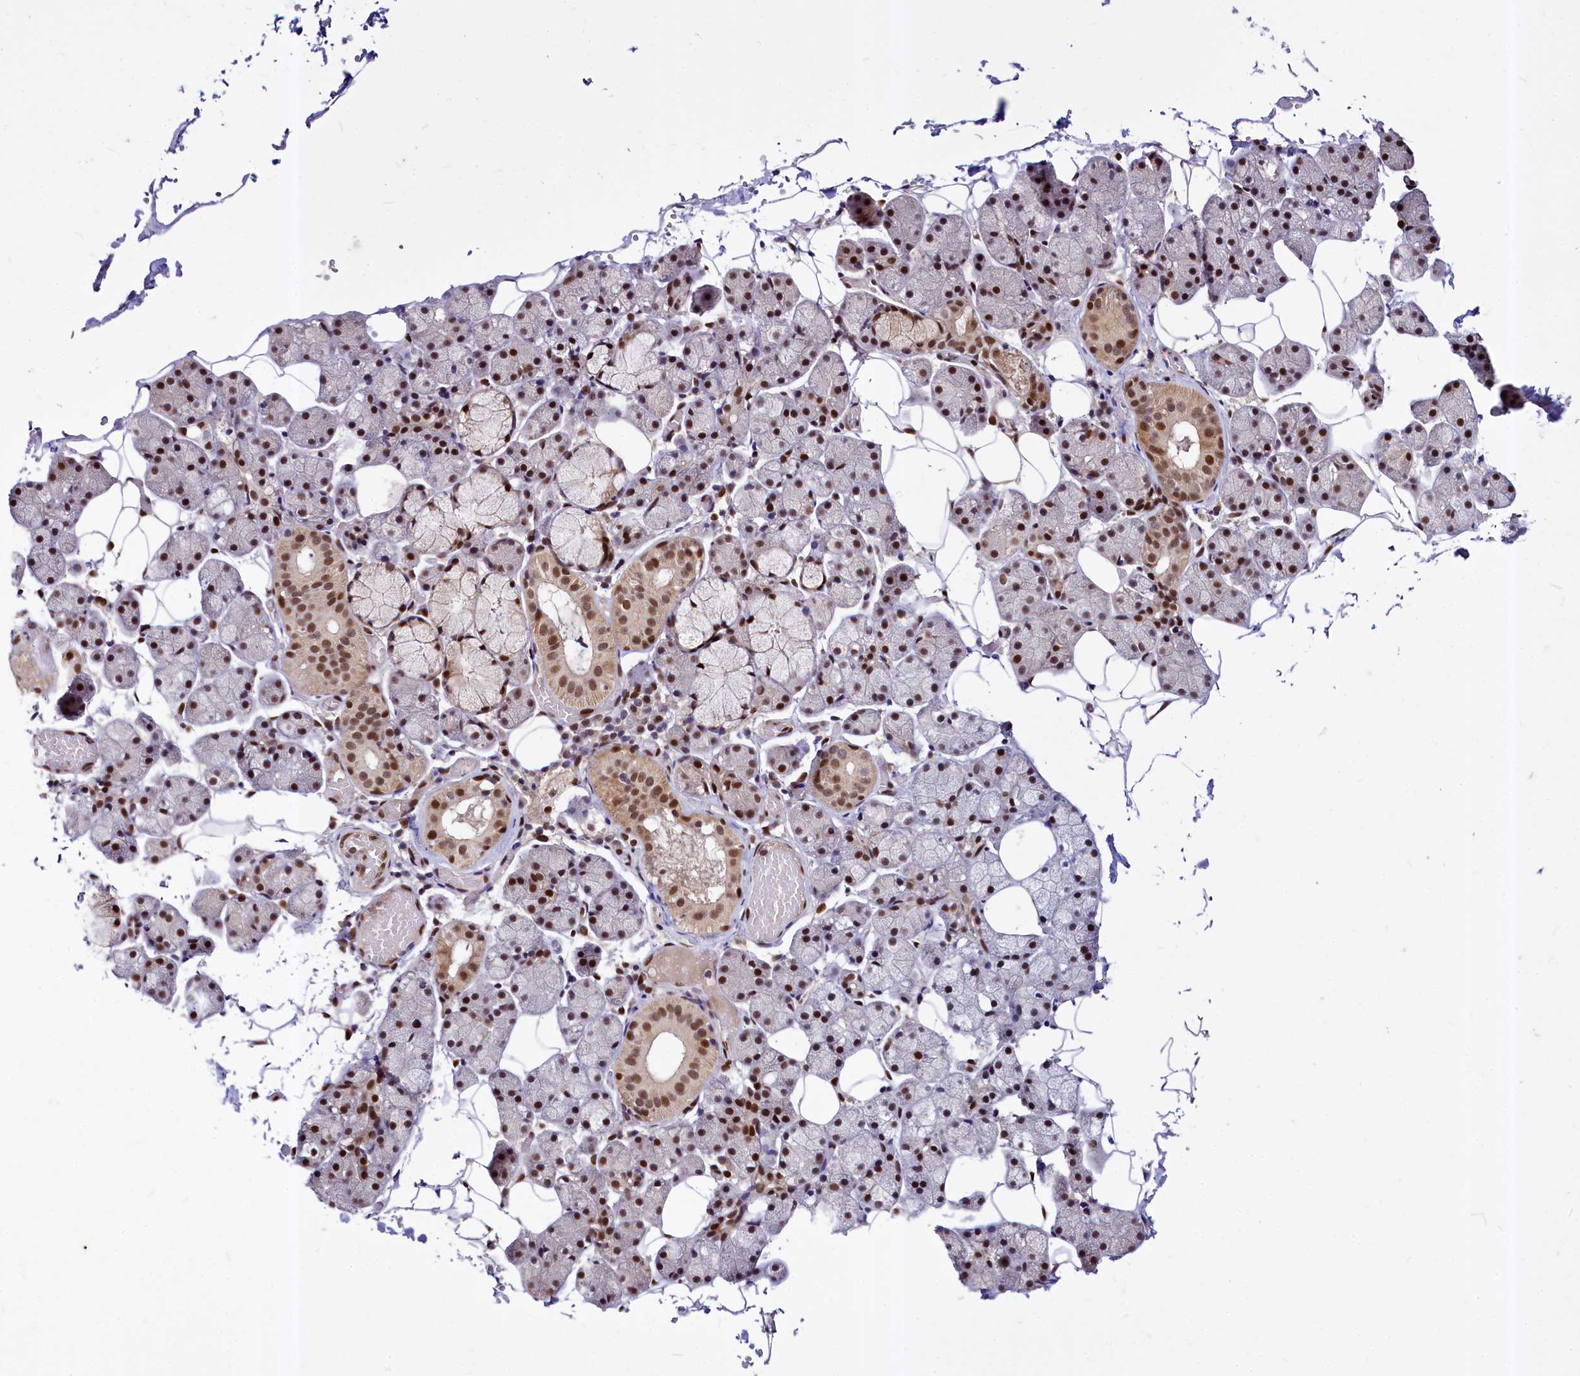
{"staining": {"intensity": "strong", "quantity": ">75%", "location": "nuclear"}, "tissue": "salivary gland", "cell_type": "Glandular cells", "image_type": "normal", "snomed": [{"axis": "morphology", "description": "Normal tissue, NOS"}, {"axis": "topography", "description": "Salivary gland"}], "caption": "Glandular cells reveal high levels of strong nuclear expression in approximately >75% of cells in unremarkable human salivary gland.", "gene": "MAML2", "patient": {"sex": "female", "age": 33}}